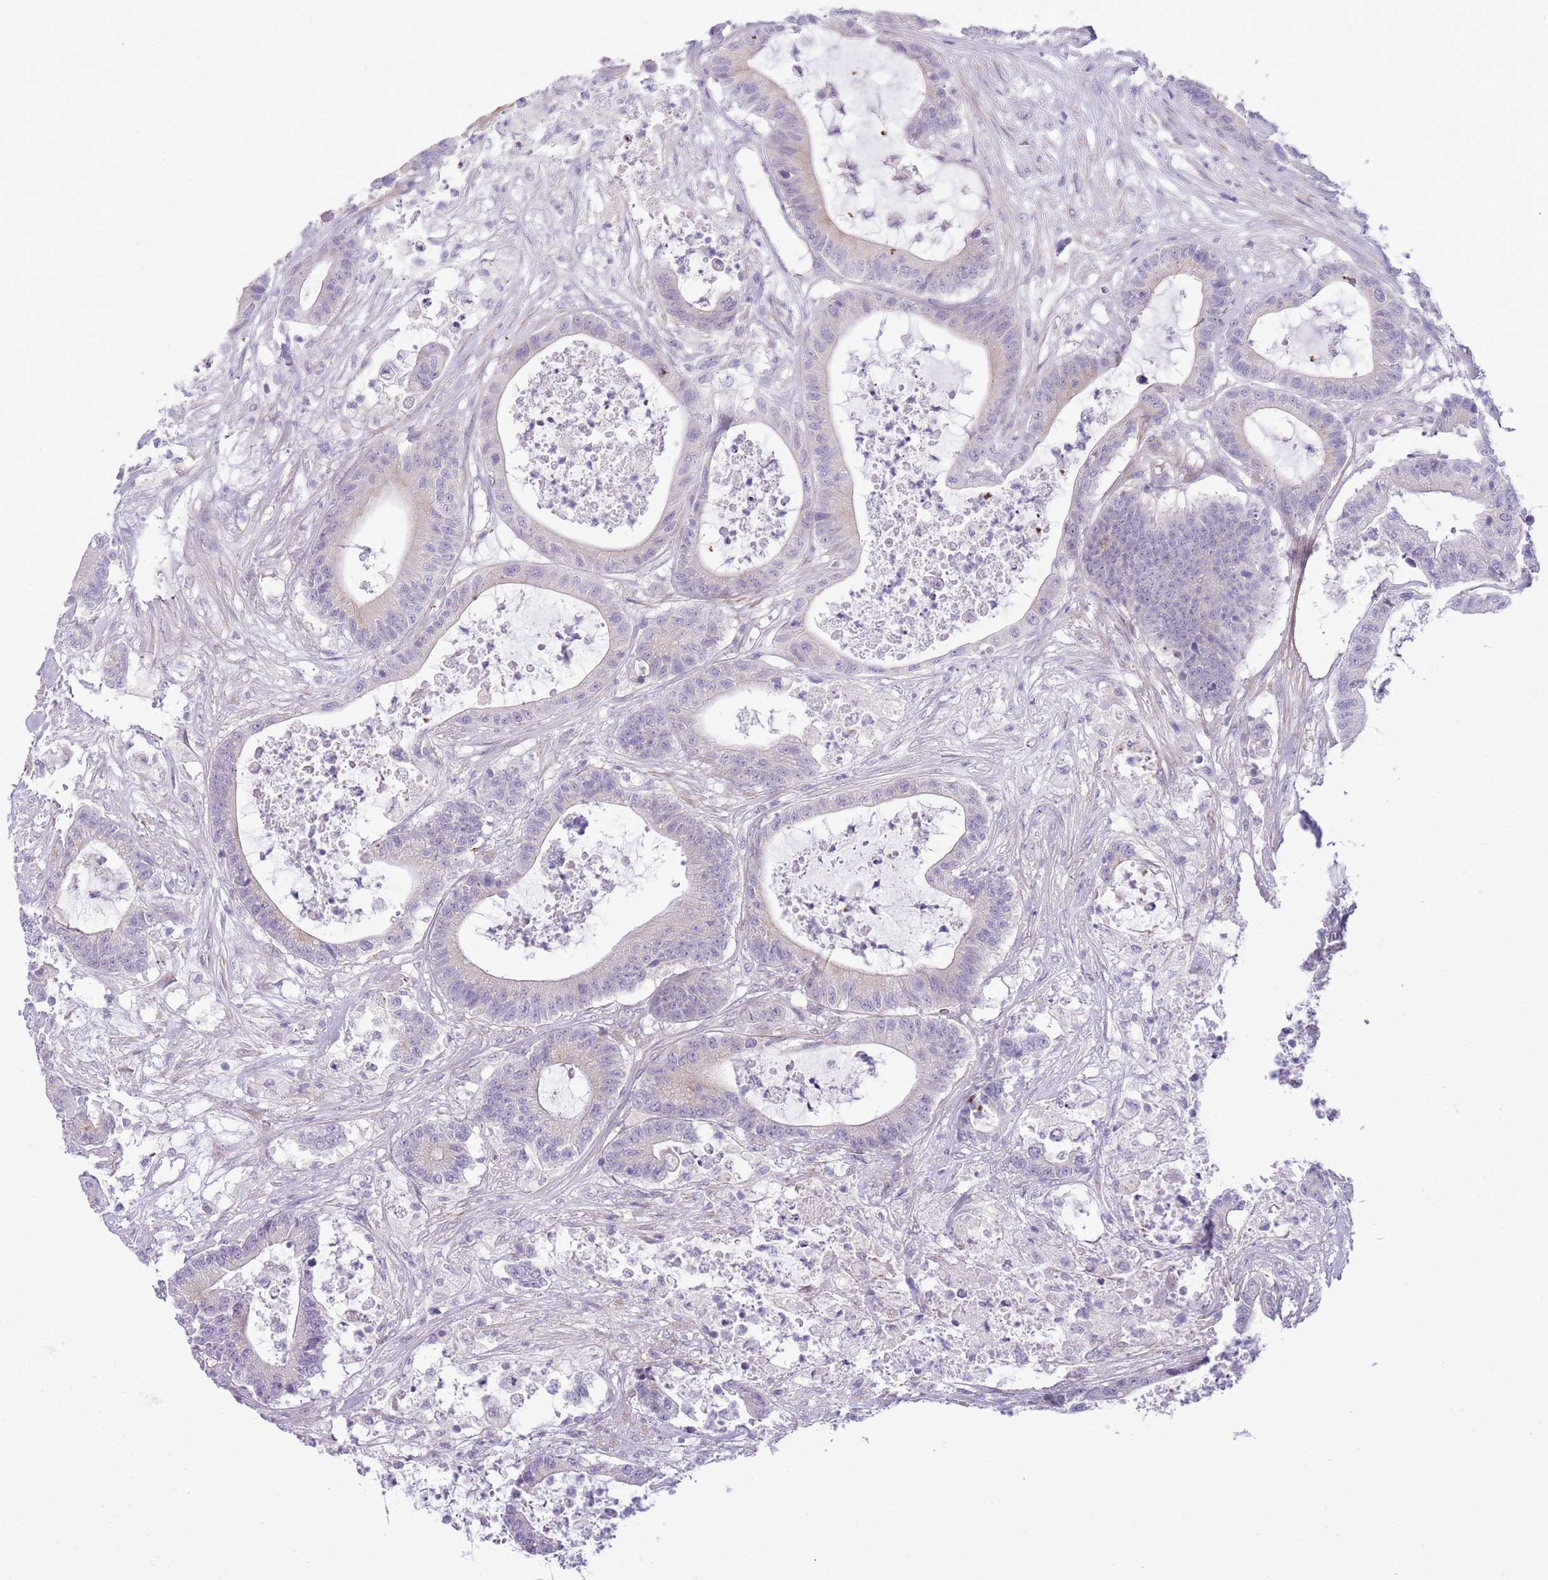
{"staining": {"intensity": "negative", "quantity": "none", "location": "none"}, "tissue": "colorectal cancer", "cell_type": "Tumor cells", "image_type": "cancer", "snomed": [{"axis": "morphology", "description": "Adenocarcinoma, NOS"}, {"axis": "topography", "description": "Colon"}], "caption": "This is an immunohistochemistry histopathology image of human colorectal cancer. There is no staining in tumor cells.", "gene": "ZC4H2", "patient": {"sex": "female", "age": 84}}